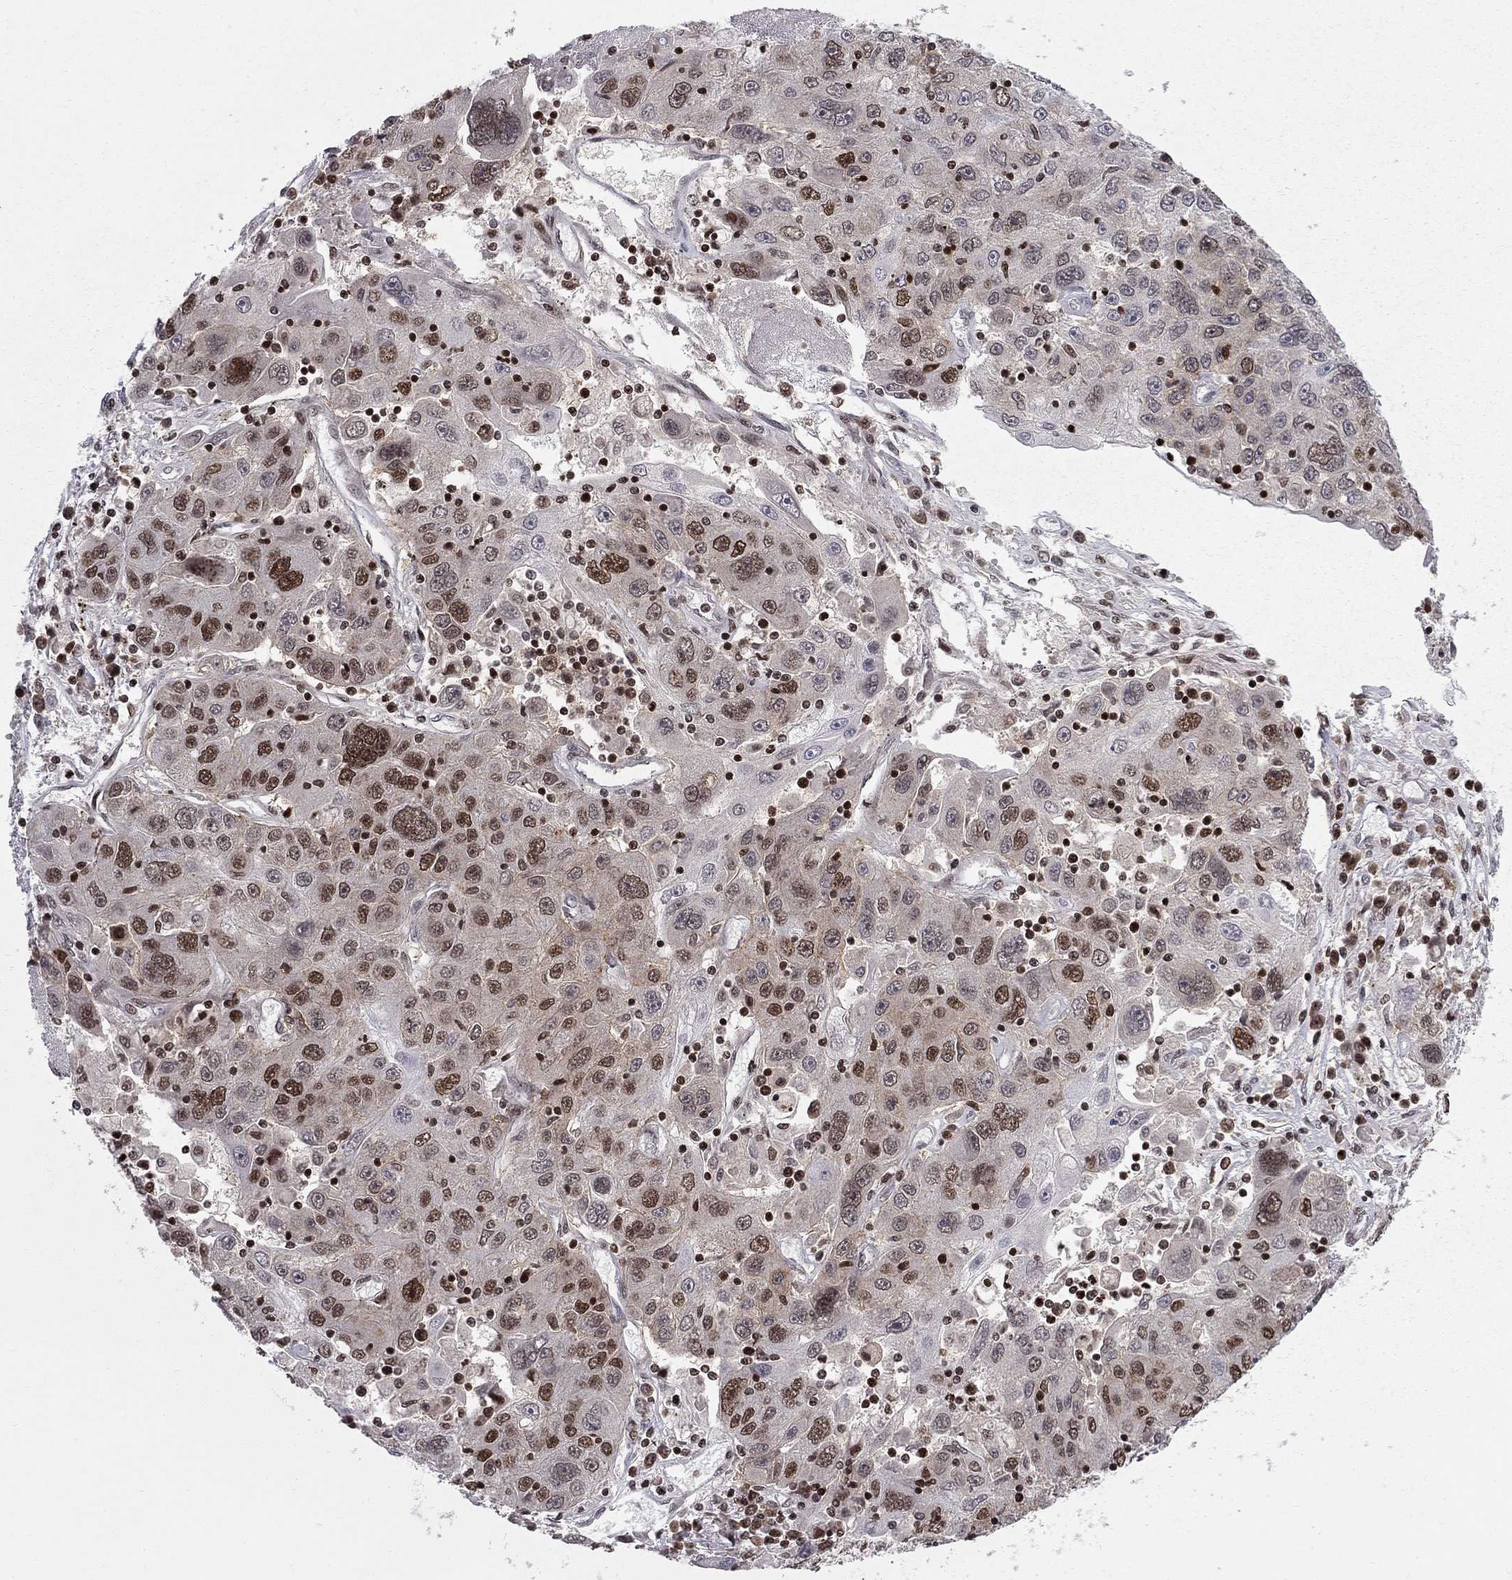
{"staining": {"intensity": "strong", "quantity": "25%-75%", "location": "nuclear"}, "tissue": "stomach cancer", "cell_type": "Tumor cells", "image_type": "cancer", "snomed": [{"axis": "morphology", "description": "Adenocarcinoma, NOS"}, {"axis": "topography", "description": "Stomach"}], "caption": "A high amount of strong nuclear staining is seen in approximately 25%-75% of tumor cells in stomach cancer tissue.", "gene": "RNASEH2C", "patient": {"sex": "male", "age": 56}}